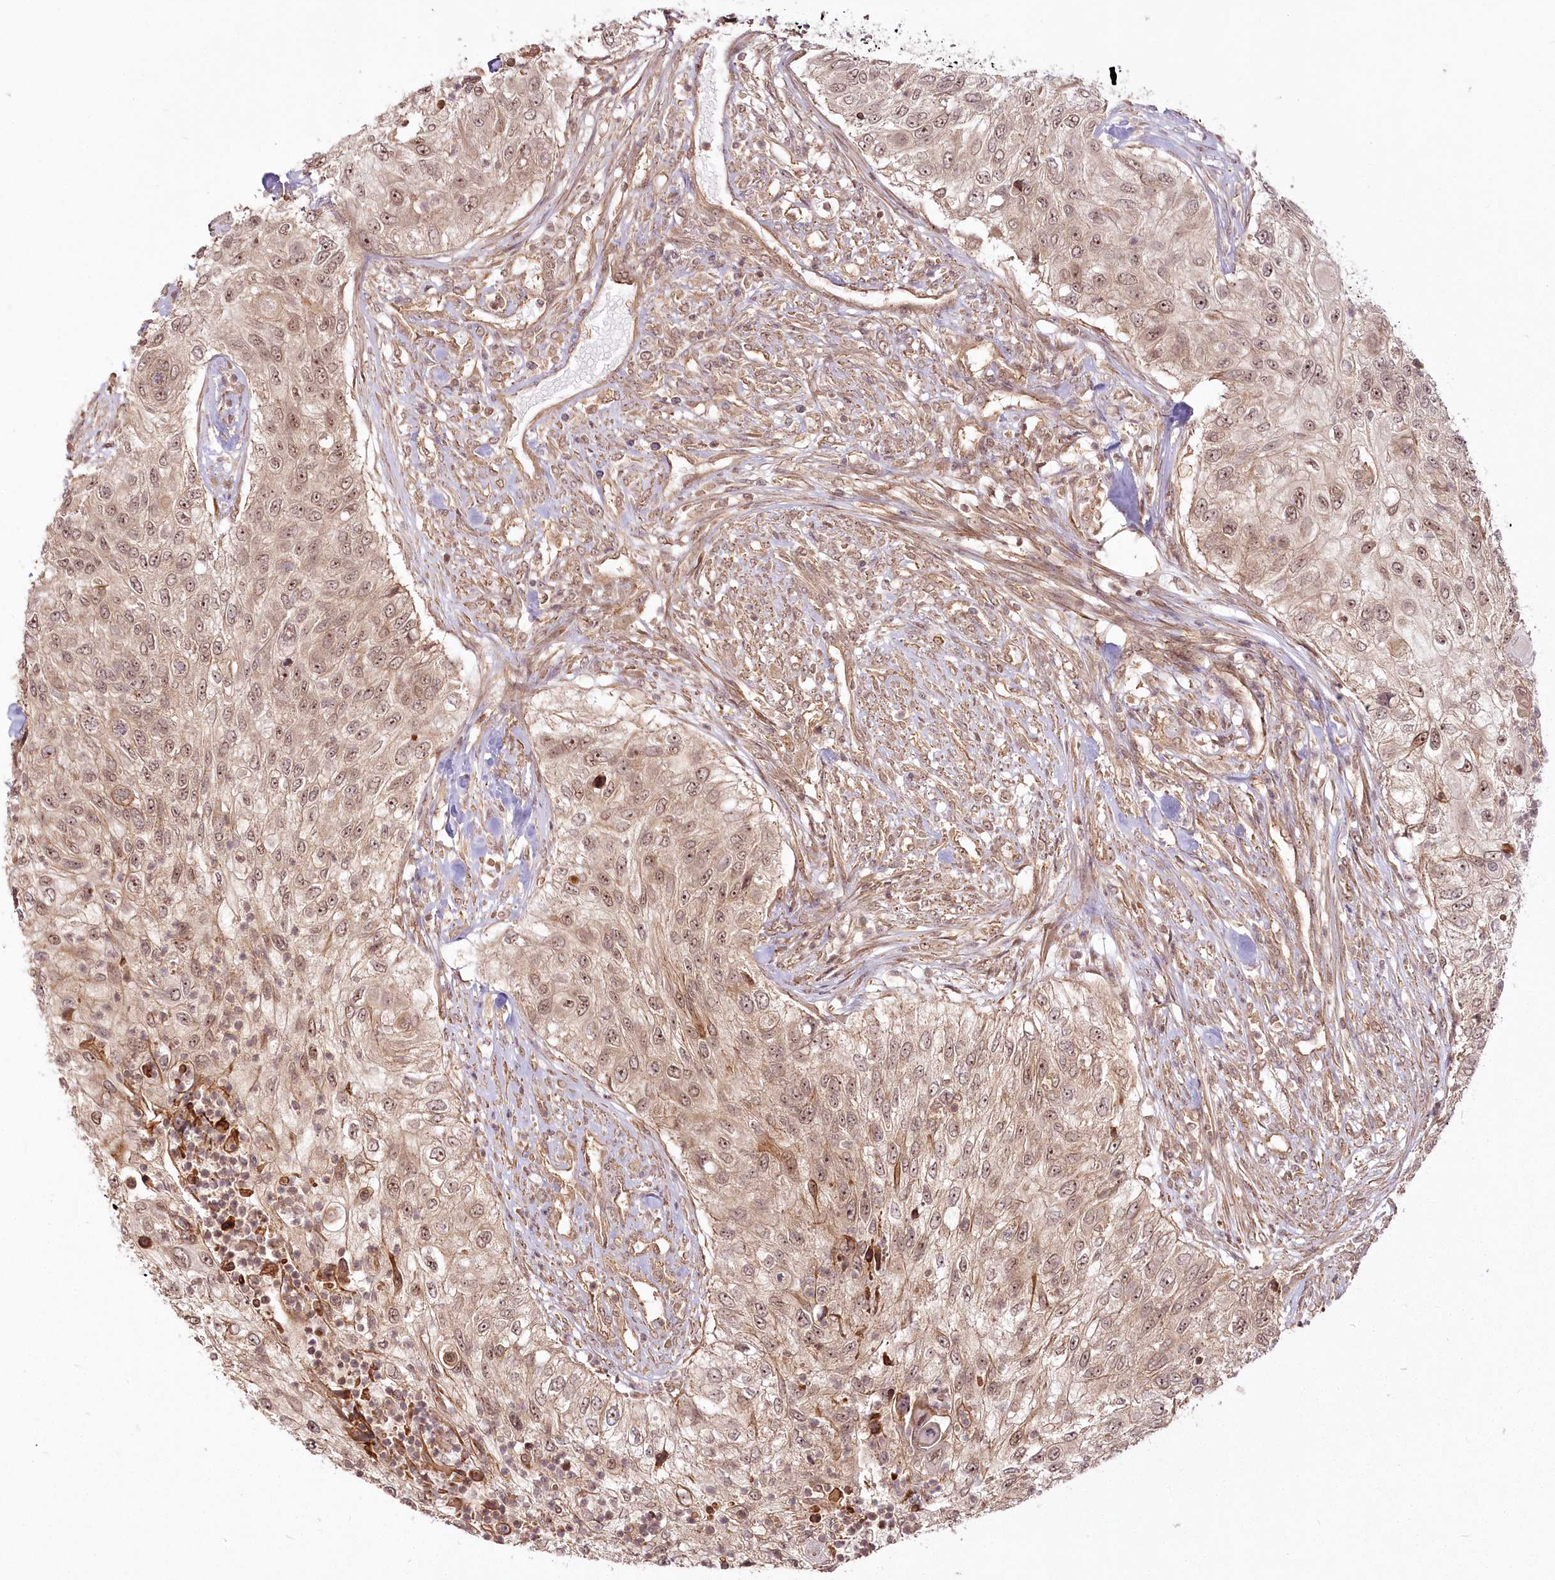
{"staining": {"intensity": "moderate", "quantity": ">75%", "location": "cytoplasmic/membranous,nuclear"}, "tissue": "urothelial cancer", "cell_type": "Tumor cells", "image_type": "cancer", "snomed": [{"axis": "morphology", "description": "Urothelial carcinoma, High grade"}, {"axis": "topography", "description": "Urinary bladder"}], "caption": "Urothelial cancer stained with a brown dye reveals moderate cytoplasmic/membranous and nuclear positive positivity in approximately >75% of tumor cells.", "gene": "R3HDM2", "patient": {"sex": "female", "age": 60}}